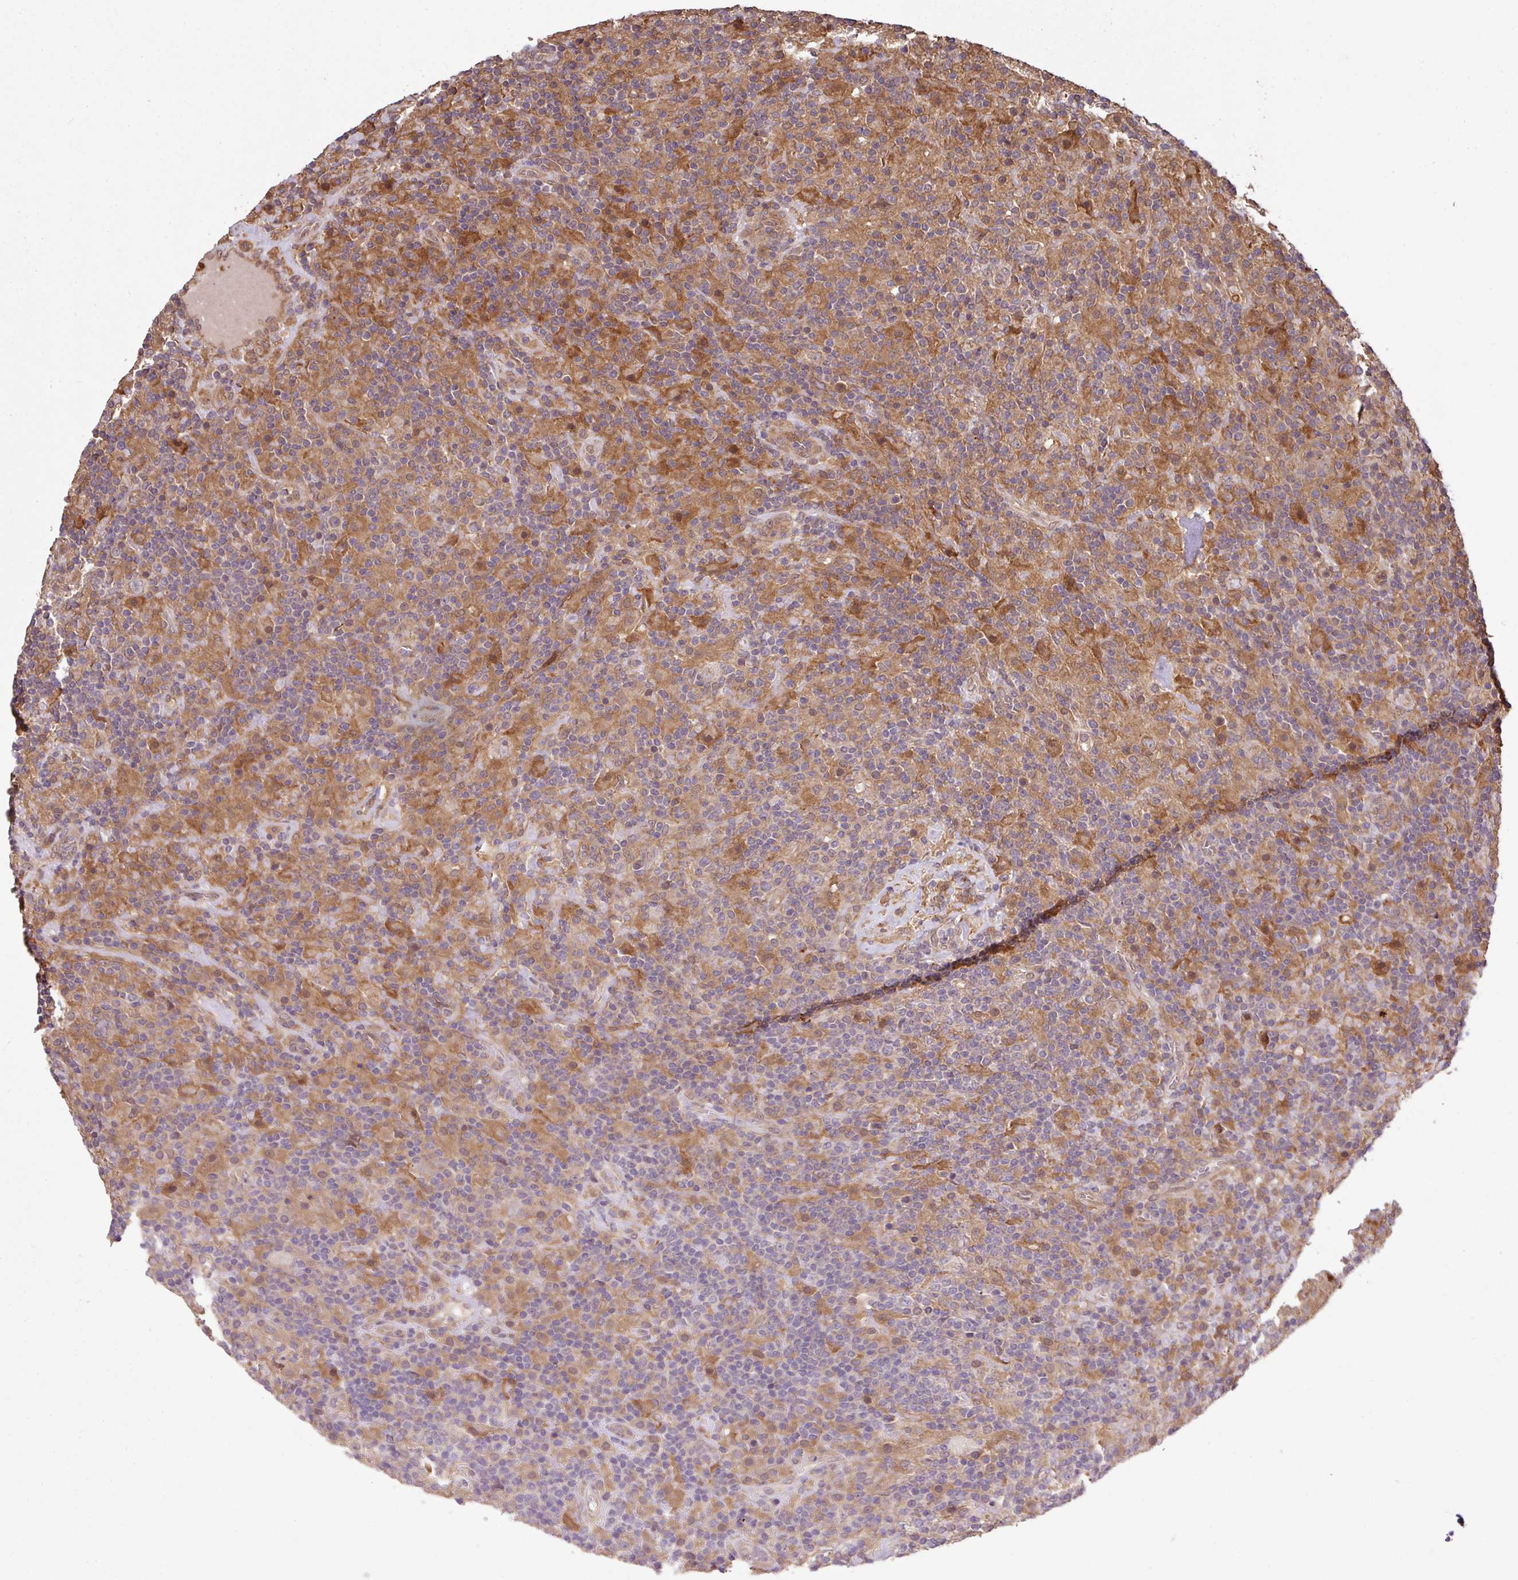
{"staining": {"intensity": "moderate", "quantity": "25%-75%", "location": "cytoplasmic/membranous"}, "tissue": "lymphoma", "cell_type": "Tumor cells", "image_type": "cancer", "snomed": [{"axis": "morphology", "description": "Hodgkin's disease, NOS"}, {"axis": "topography", "description": "Lymph node"}], "caption": "There is medium levels of moderate cytoplasmic/membranous expression in tumor cells of lymphoma, as demonstrated by immunohistochemical staining (brown color).", "gene": "ARPIN", "patient": {"sex": "male", "age": 70}}